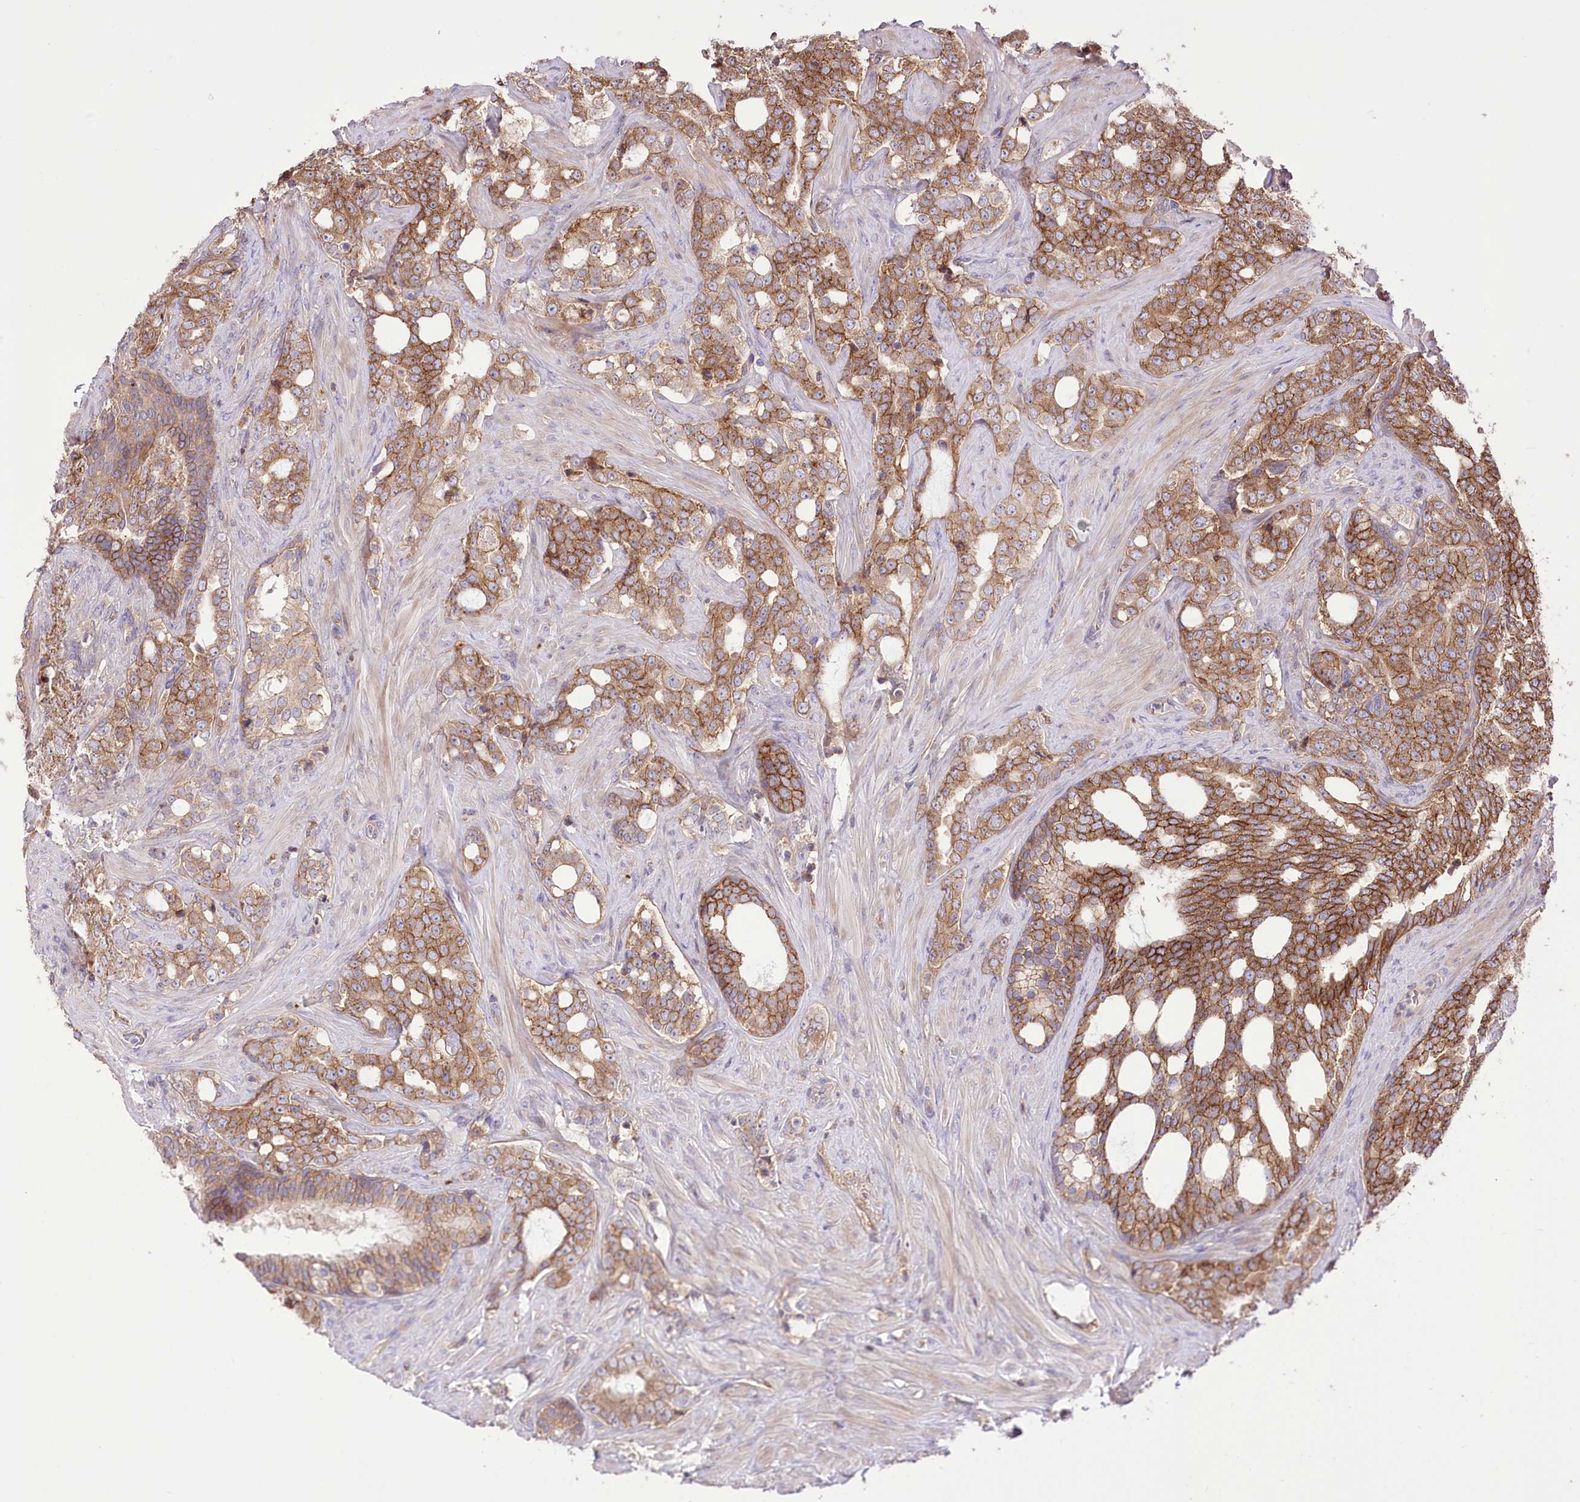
{"staining": {"intensity": "moderate", "quantity": "25%-75%", "location": "cytoplasmic/membranous"}, "tissue": "prostate cancer", "cell_type": "Tumor cells", "image_type": "cancer", "snomed": [{"axis": "morphology", "description": "Adenocarcinoma, High grade"}, {"axis": "topography", "description": "Prostate"}], "caption": "The immunohistochemical stain labels moderate cytoplasmic/membranous staining in tumor cells of prostate high-grade adenocarcinoma tissue. (Brightfield microscopy of DAB IHC at high magnification).", "gene": "XYLB", "patient": {"sex": "male", "age": 64}}